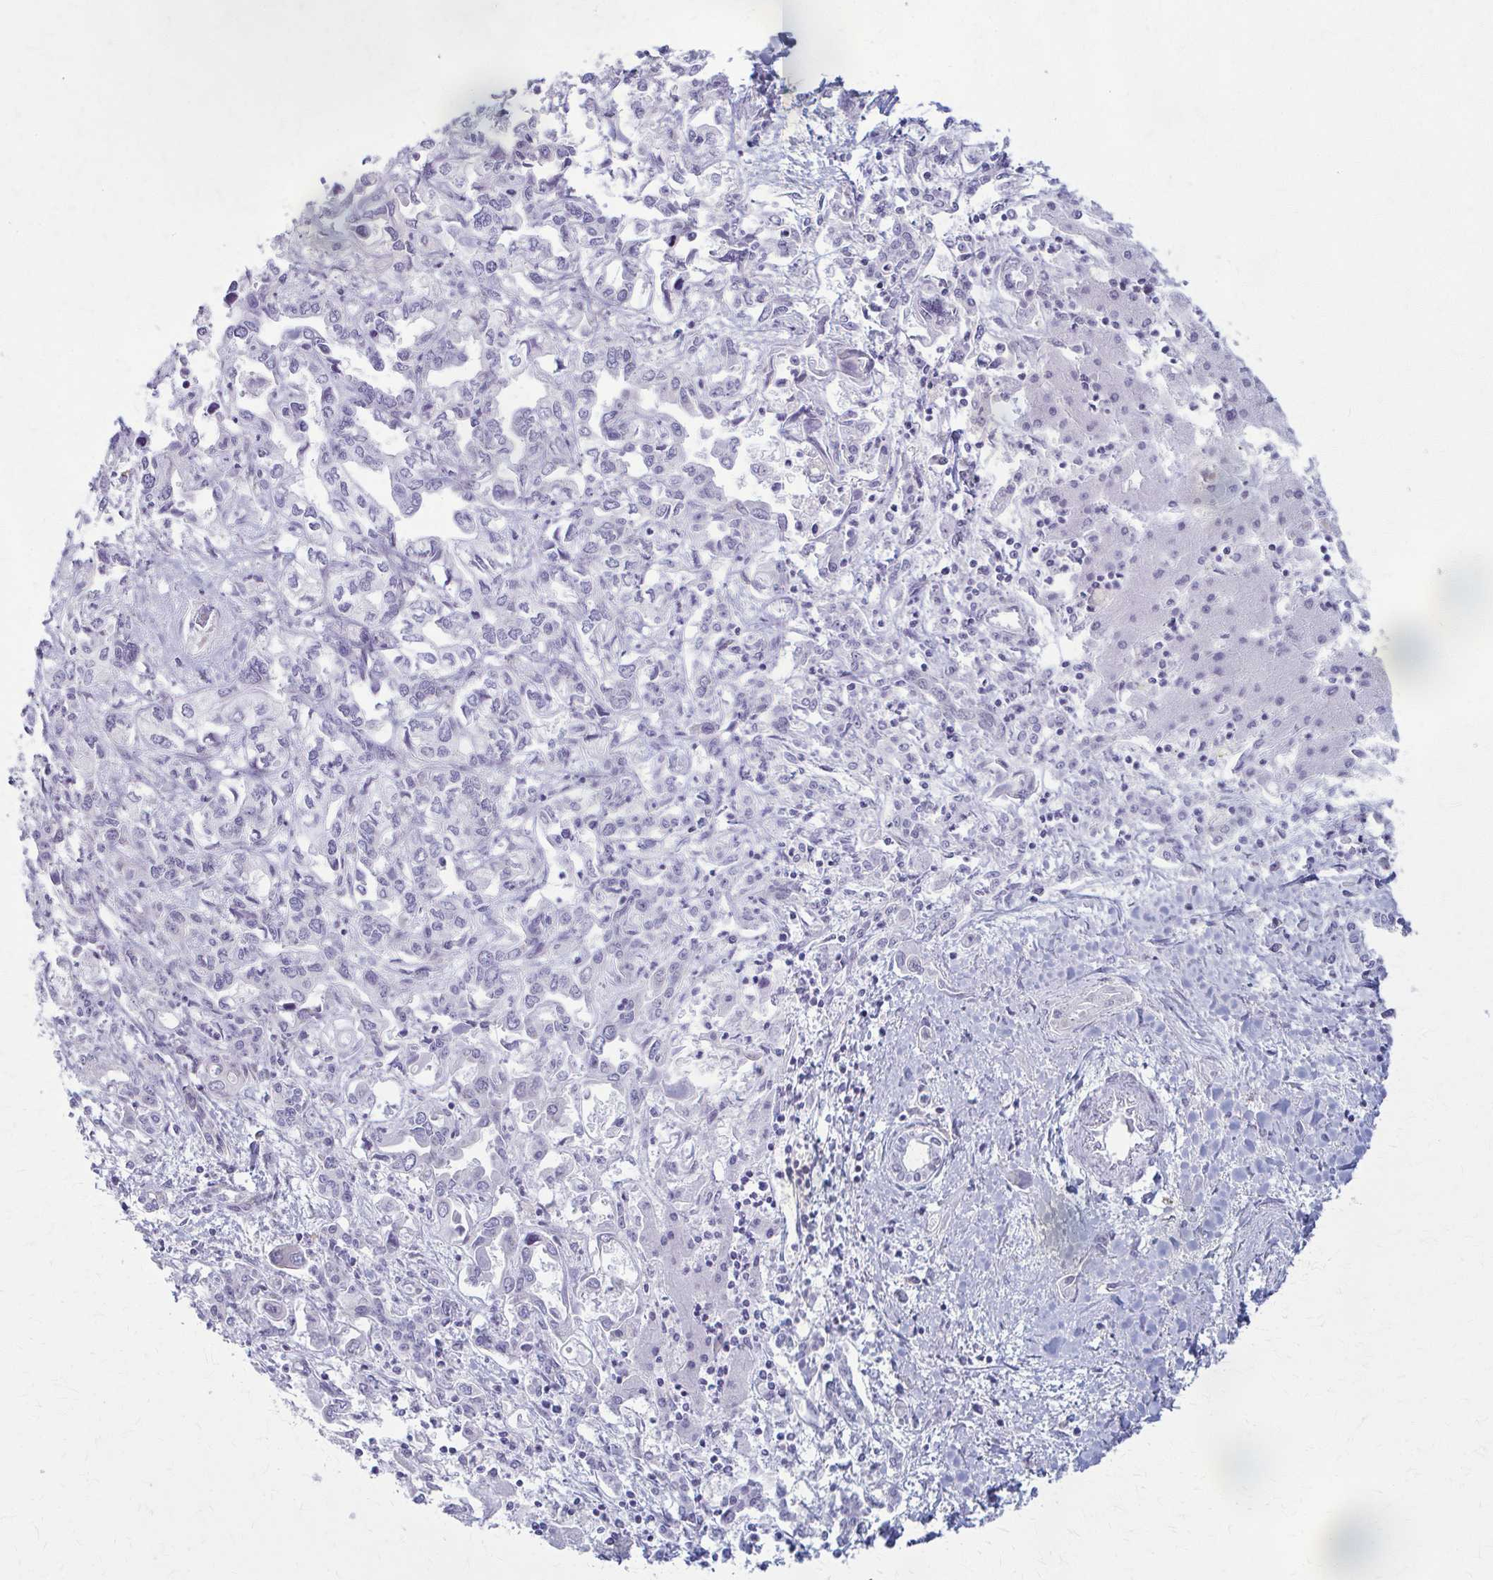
{"staining": {"intensity": "negative", "quantity": "none", "location": "none"}, "tissue": "liver cancer", "cell_type": "Tumor cells", "image_type": "cancer", "snomed": [{"axis": "morphology", "description": "Cholangiocarcinoma"}, {"axis": "topography", "description": "Liver"}], "caption": "Immunohistochemical staining of liver cholangiocarcinoma exhibits no significant expression in tumor cells. Brightfield microscopy of IHC stained with DAB (3,3'-diaminobenzidine) (brown) and hematoxylin (blue), captured at high magnification.", "gene": "PRKRA", "patient": {"sex": "female", "age": 64}}